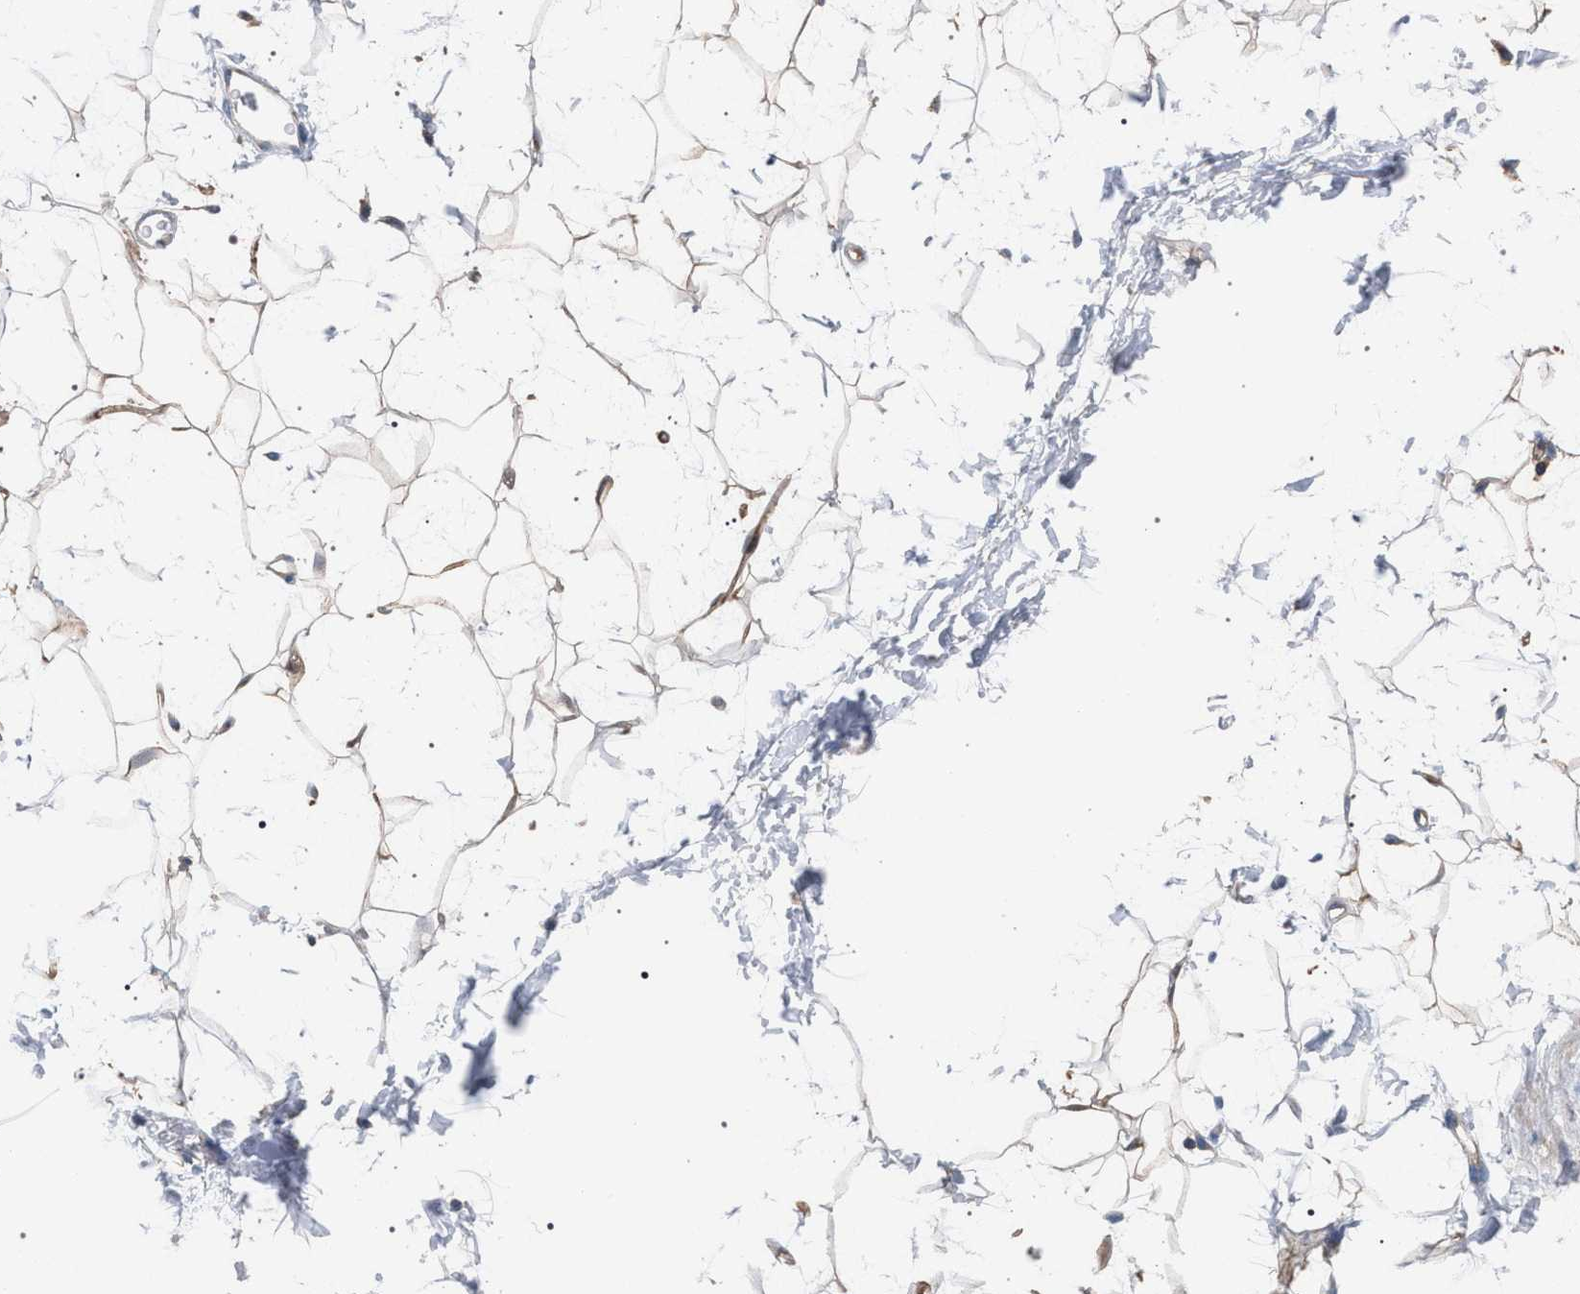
{"staining": {"intensity": "moderate", "quantity": ">75%", "location": "cytoplasmic/membranous"}, "tissue": "adipose tissue", "cell_type": "Adipocytes", "image_type": "normal", "snomed": [{"axis": "morphology", "description": "Normal tissue, NOS"}, {"axis": "topography", "description": "Soft tissue"}], "caption": "A brown stain shows moderate cytoplasmic/membranous positivity of a protein in adipocytes of unremarkable human adipose tissue. The protein of interest is stained brown, and the nuclei are stained in blue (DAB IHC with brightfield microscopy, high magnification).", "gene": "VPS13A", "patient": {"sex": "male", "age": 72}}